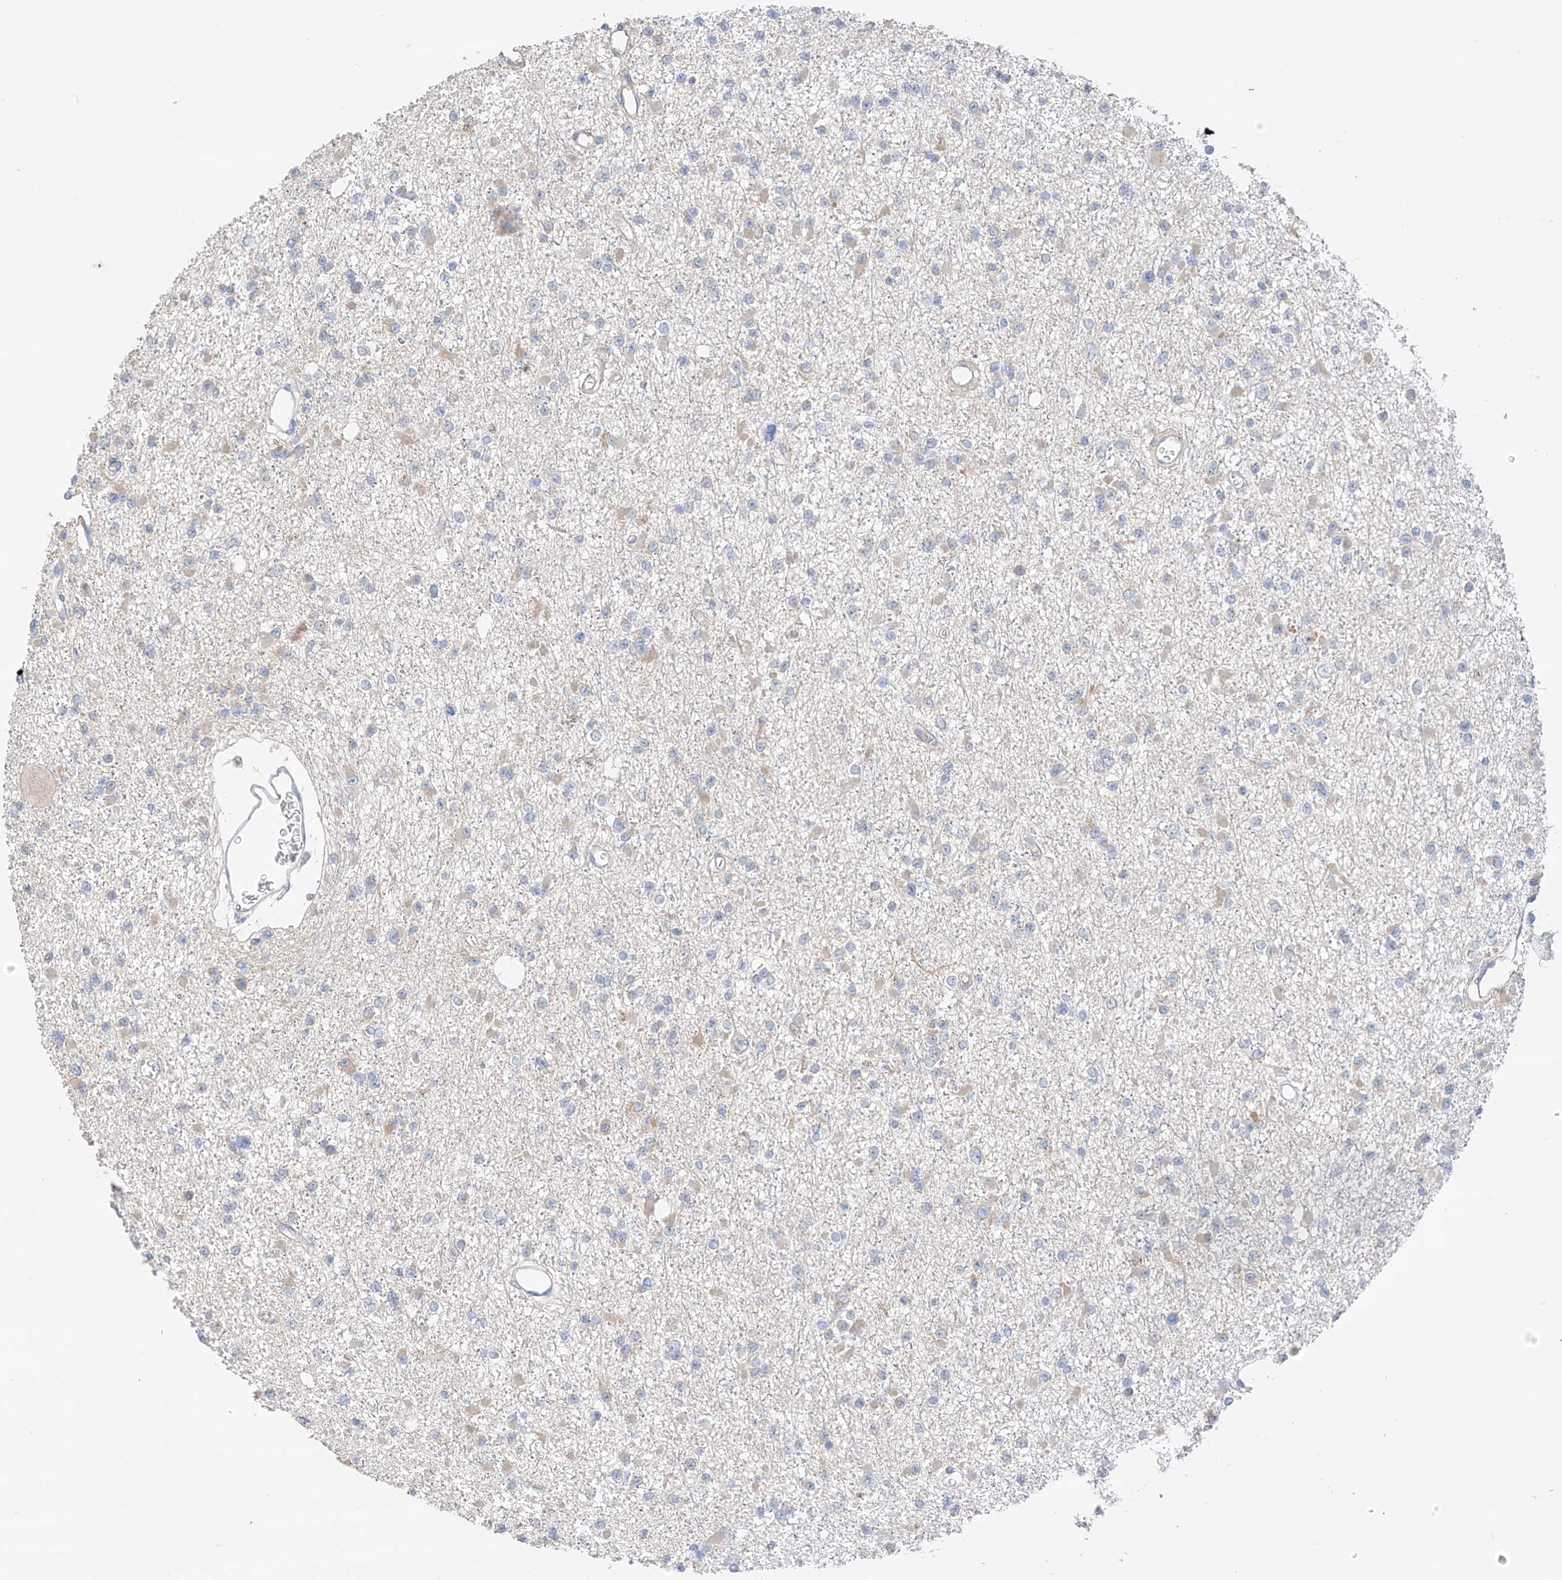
{"staining": {"intensity": "negative", "quantity": "none", "location": "none"}, "tissue": "glioma", "cell_type": "Tumor cells", "image_type": "cancer", "snomed": [{"axis": "morphology", "description": "Glioma, malignant, Low grade"}, {"axis": "topography", "description": "Brain"}], "caption": "A histopathology image of glioma stained for a protein exhibits no brown staining in tumor cells.", "gene": "CAPN13", "patient": {"sex": "female", "age": 22}}